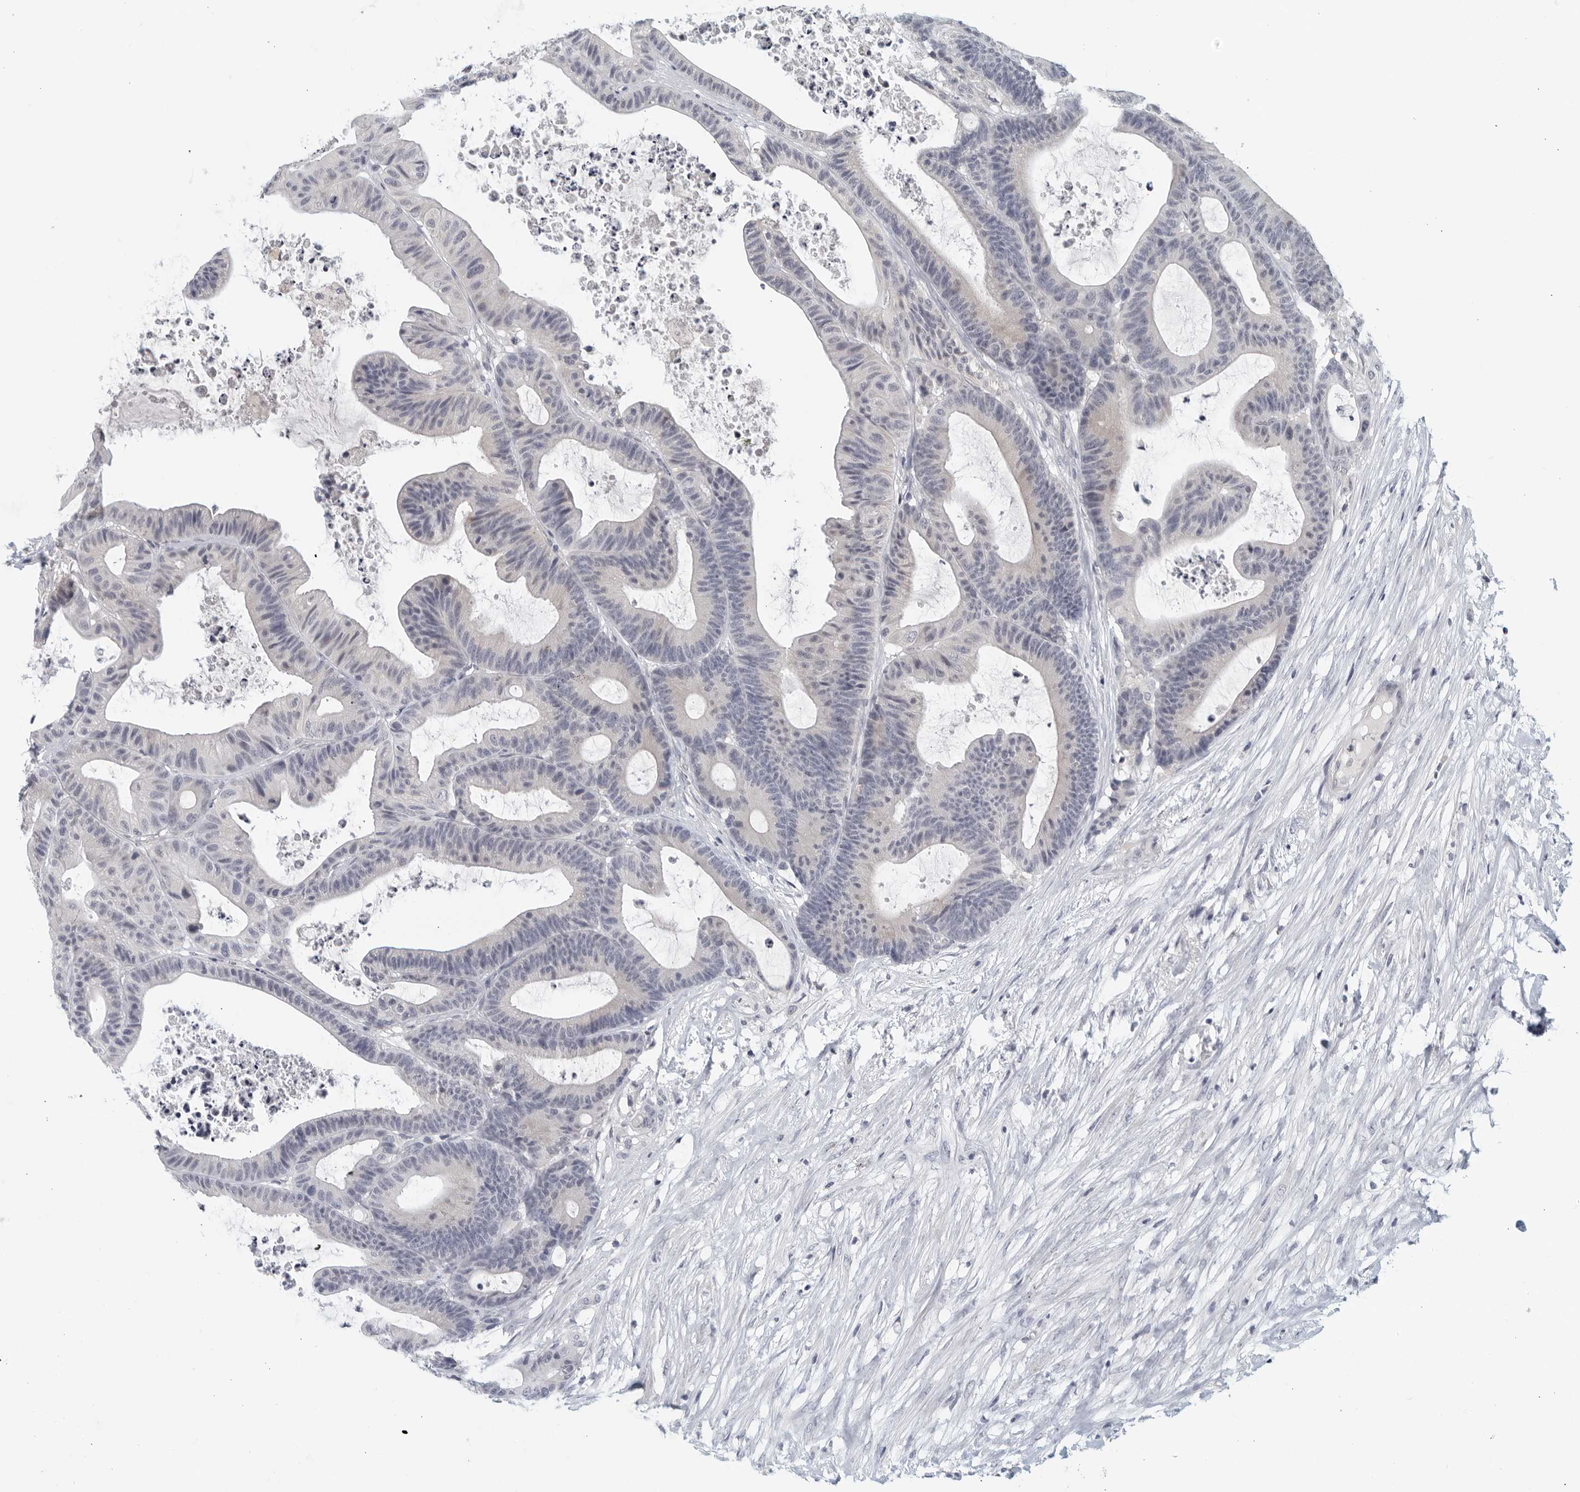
{"staining": {"intensity": "negative", "quantity": "none", "location": "none"}, "tissue": "colorectal cancer", "cell_type": "Tumor cells", "image_type": "cancer", "snomed": [{"axis": "morphology", "description": "Adenocarcinoma, NOS"}, {"axis": "topography", "description": "Colon"}], "caption": "DAB (3,3'-diaminobenzidine) immunohistochemical staining of colorectal cancer (adenocarcinoma) shows no significant expression in tumor cells.", "gene": "MATN1", "patient": {"sex": "female", "age": 84}}